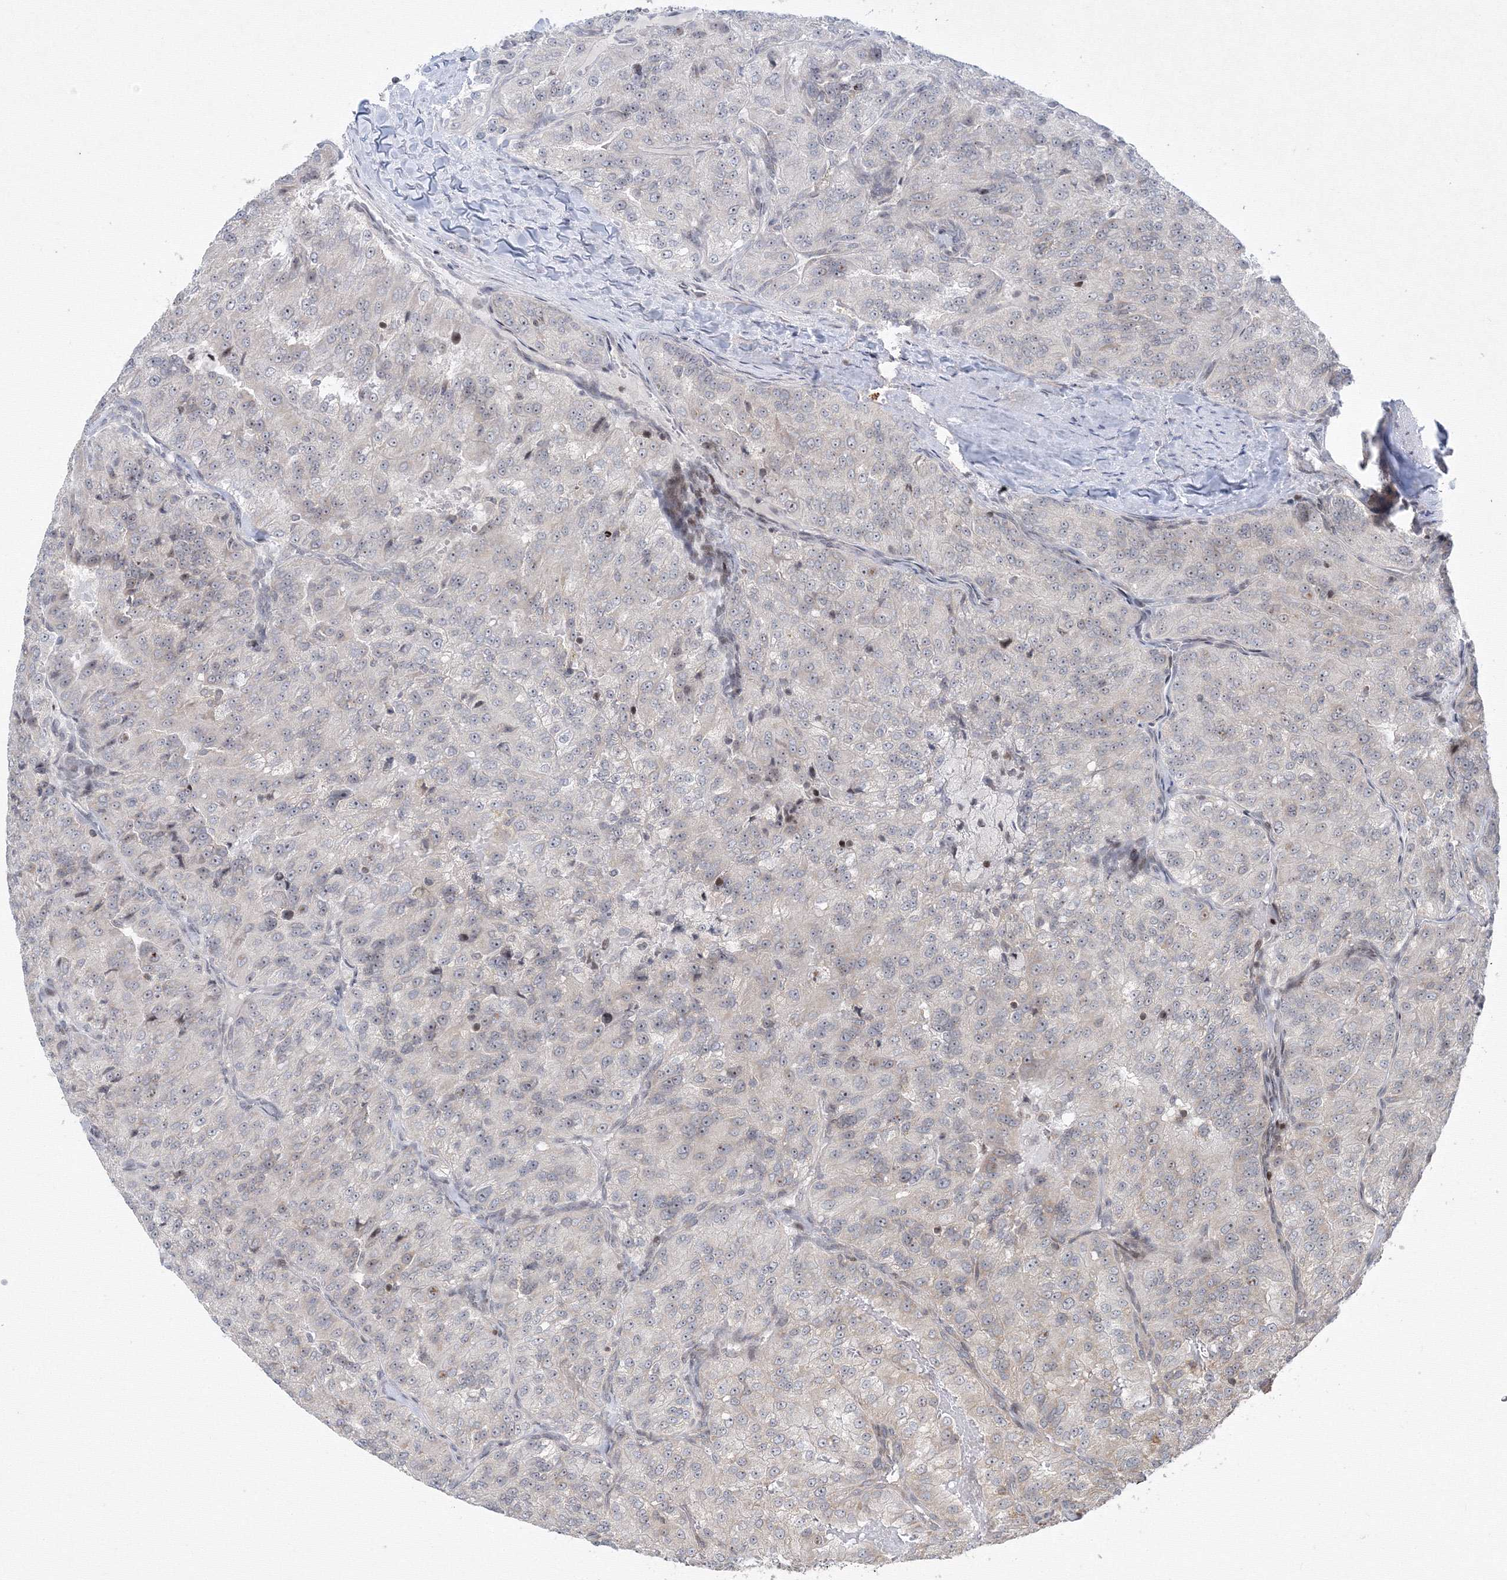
{"staining": {"intensity": "weak", "quantity": "<25%", "location": "nuclear"}, "tissue": "renal cancer", "cell_type": "Tumor cells", "image_type": "cancer", "snomed": [{"axis": "morphology", "description": "Adenocarcinoma, NOS"}, {"axis": "topography", "description": "Kidney"}], "caption": "DAB (3,3'-diaminobenzidine) immunohistochemical staining of human renal cancer (adenocarcinoma) shows no significant positivity in tumor cells. (Stains: DAB (3,3'-diaminobenzidine) IHC with hematoxylin counter stain, Microscopy: brightfield microscopy at high magnification).", "gene": "MKRN2", "patient": {"sex": "female", "age": 63}}